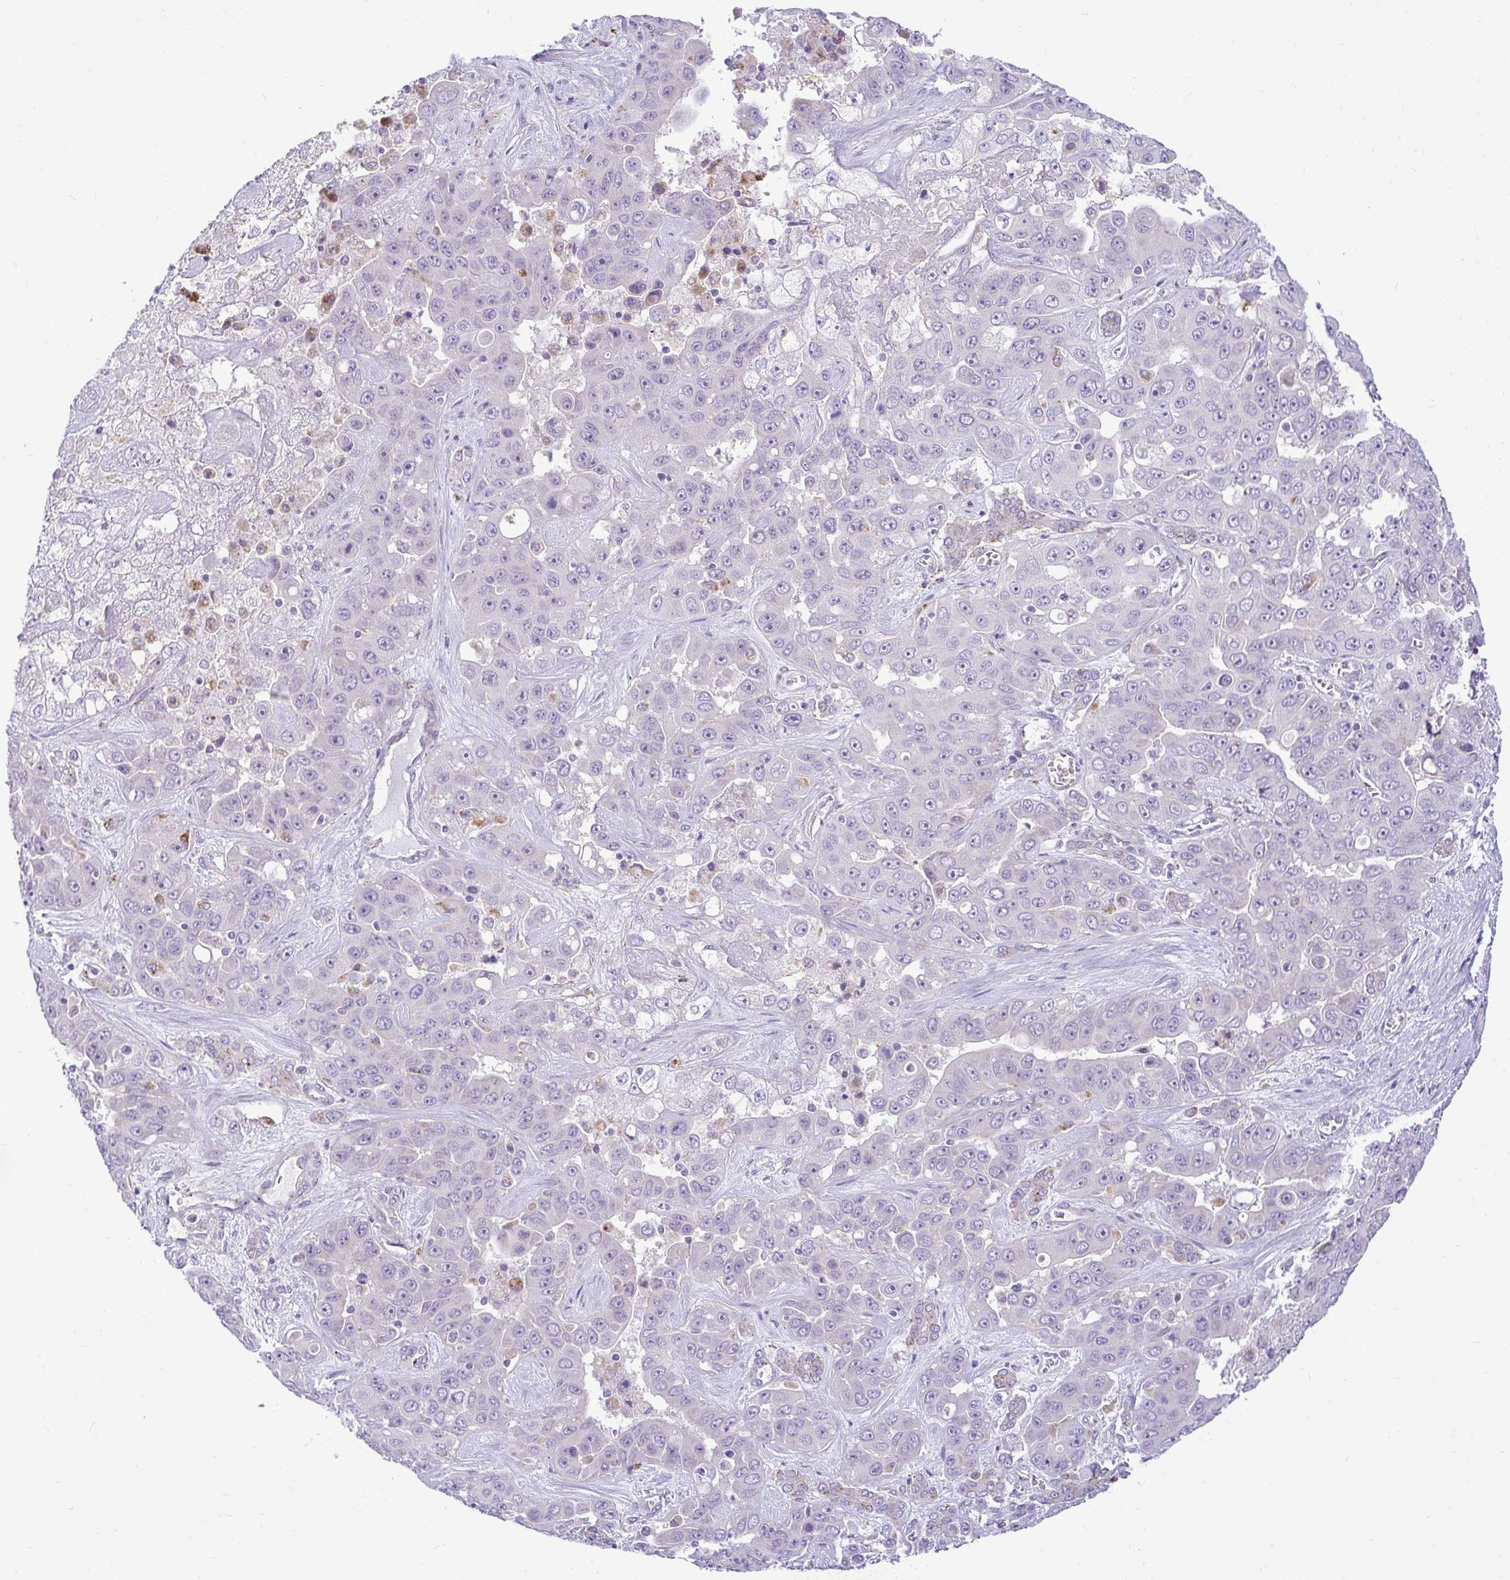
{"staining": {"intensity": "negative", "quantity": "none", "location": "none"}, "tissue": "liver cancer", "cell_type": "Tumor cells", "image_type": "cancer", "snomed": [{"axis": "morphology", "description": "Cholangiocarcinoma"}, {"axis": "topography", "description": "Liver"}], "caption": "The micrograph shows no staining of tumor cells in liver cancer (cholangiocarcinoma). The staining was performed using DAB to visualize the protein expression in brown, while the nuclei were stained in blue with hematoxylin (Magnification: 20x).", "gene": "PKN3", "patient": {"sex": "female", "age": 52}}